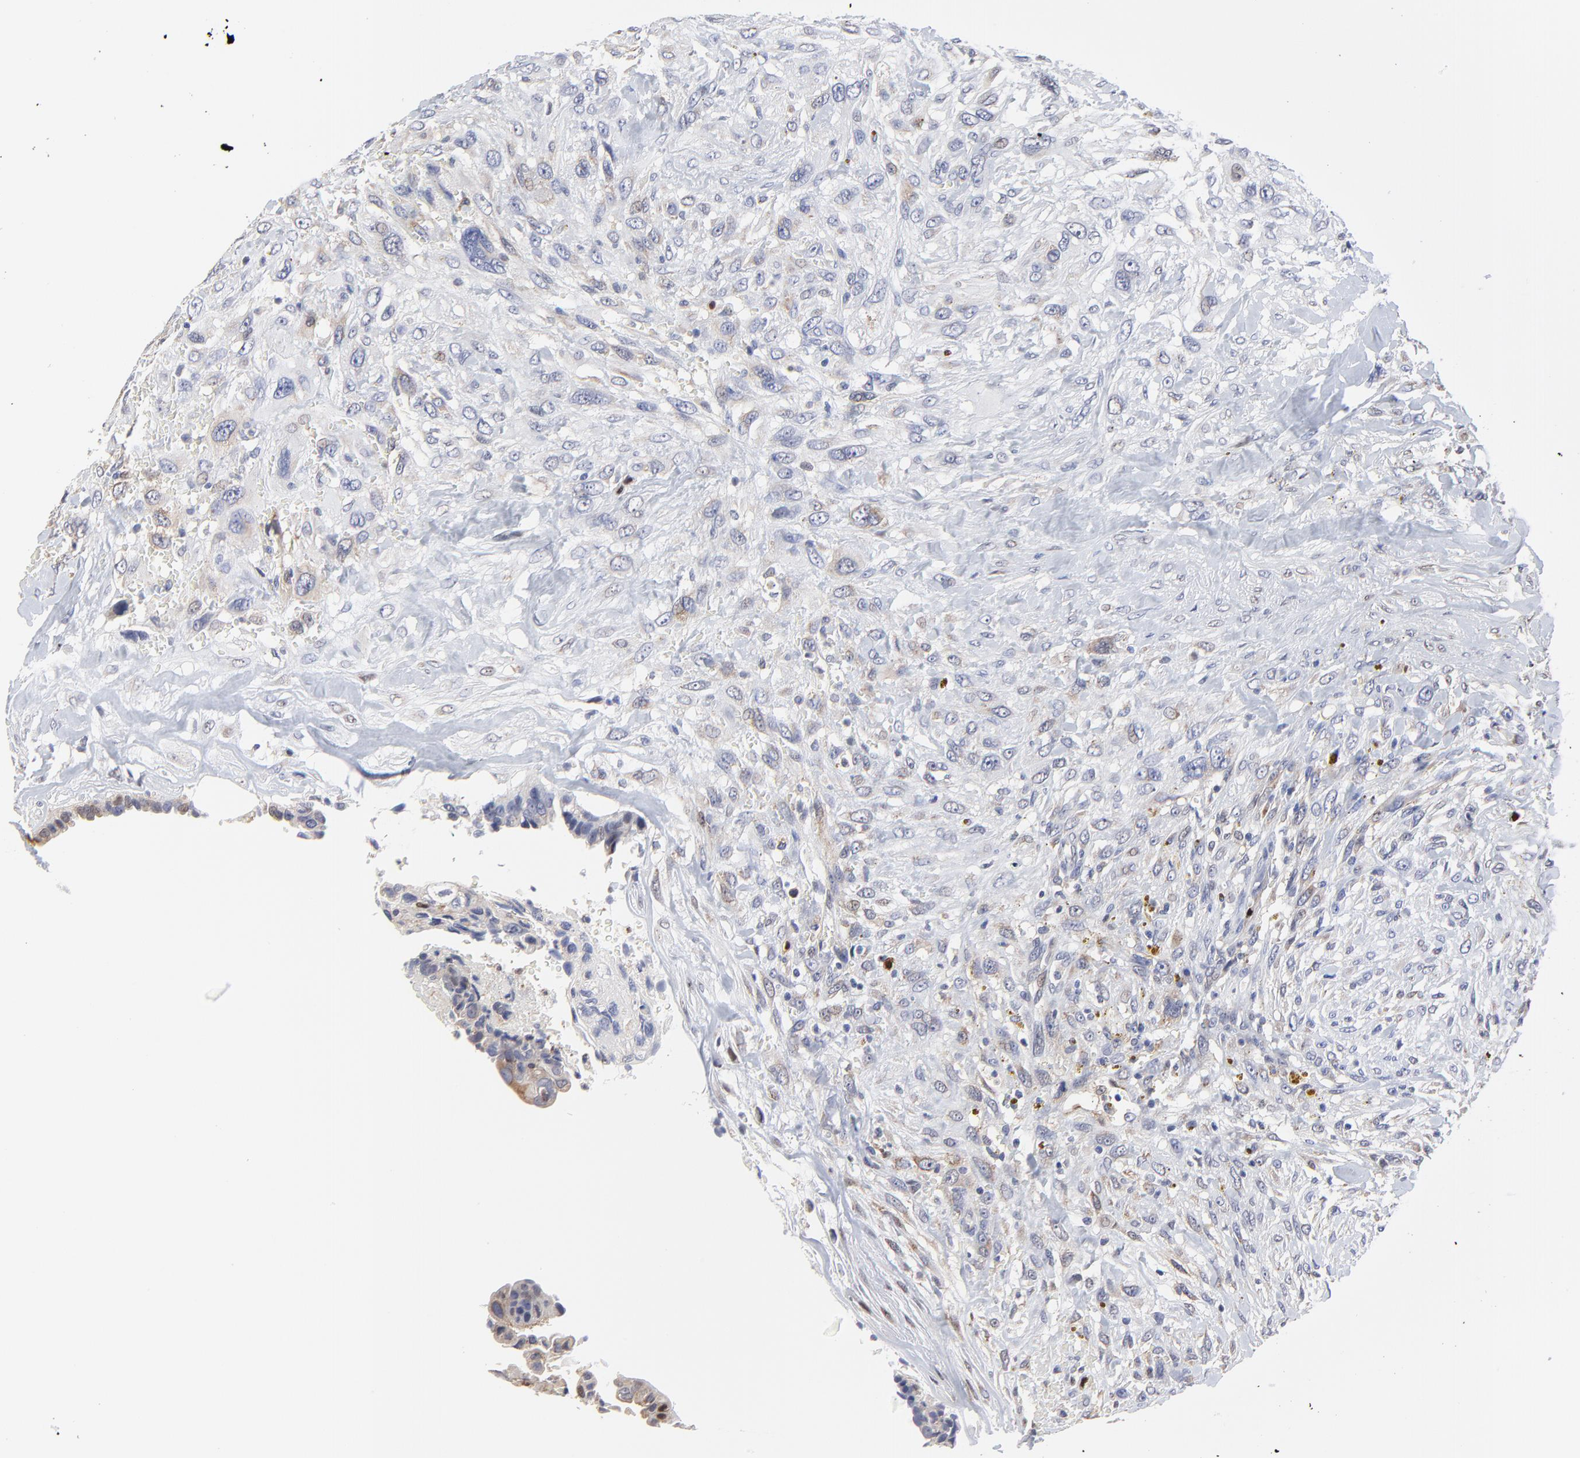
{"staining": {"intensity": "weak", "quantity": "<25%", "location": "cytoplasmic/membranous"}, "tissue": "breast cancer", "cell_type": "Tumor cells", "image_type": "cancer", "snomed": [{"axis": "morphology", "description": "Neoplasm, malignant, NOS"}, {"axis": "topography", "description": "Breast"}], "caption": "Tumor cells are negative for protein expression in human breast malignant neoplasm.", "gene": "NCAPH", "patient": {"sex": "female", "age": 50}}